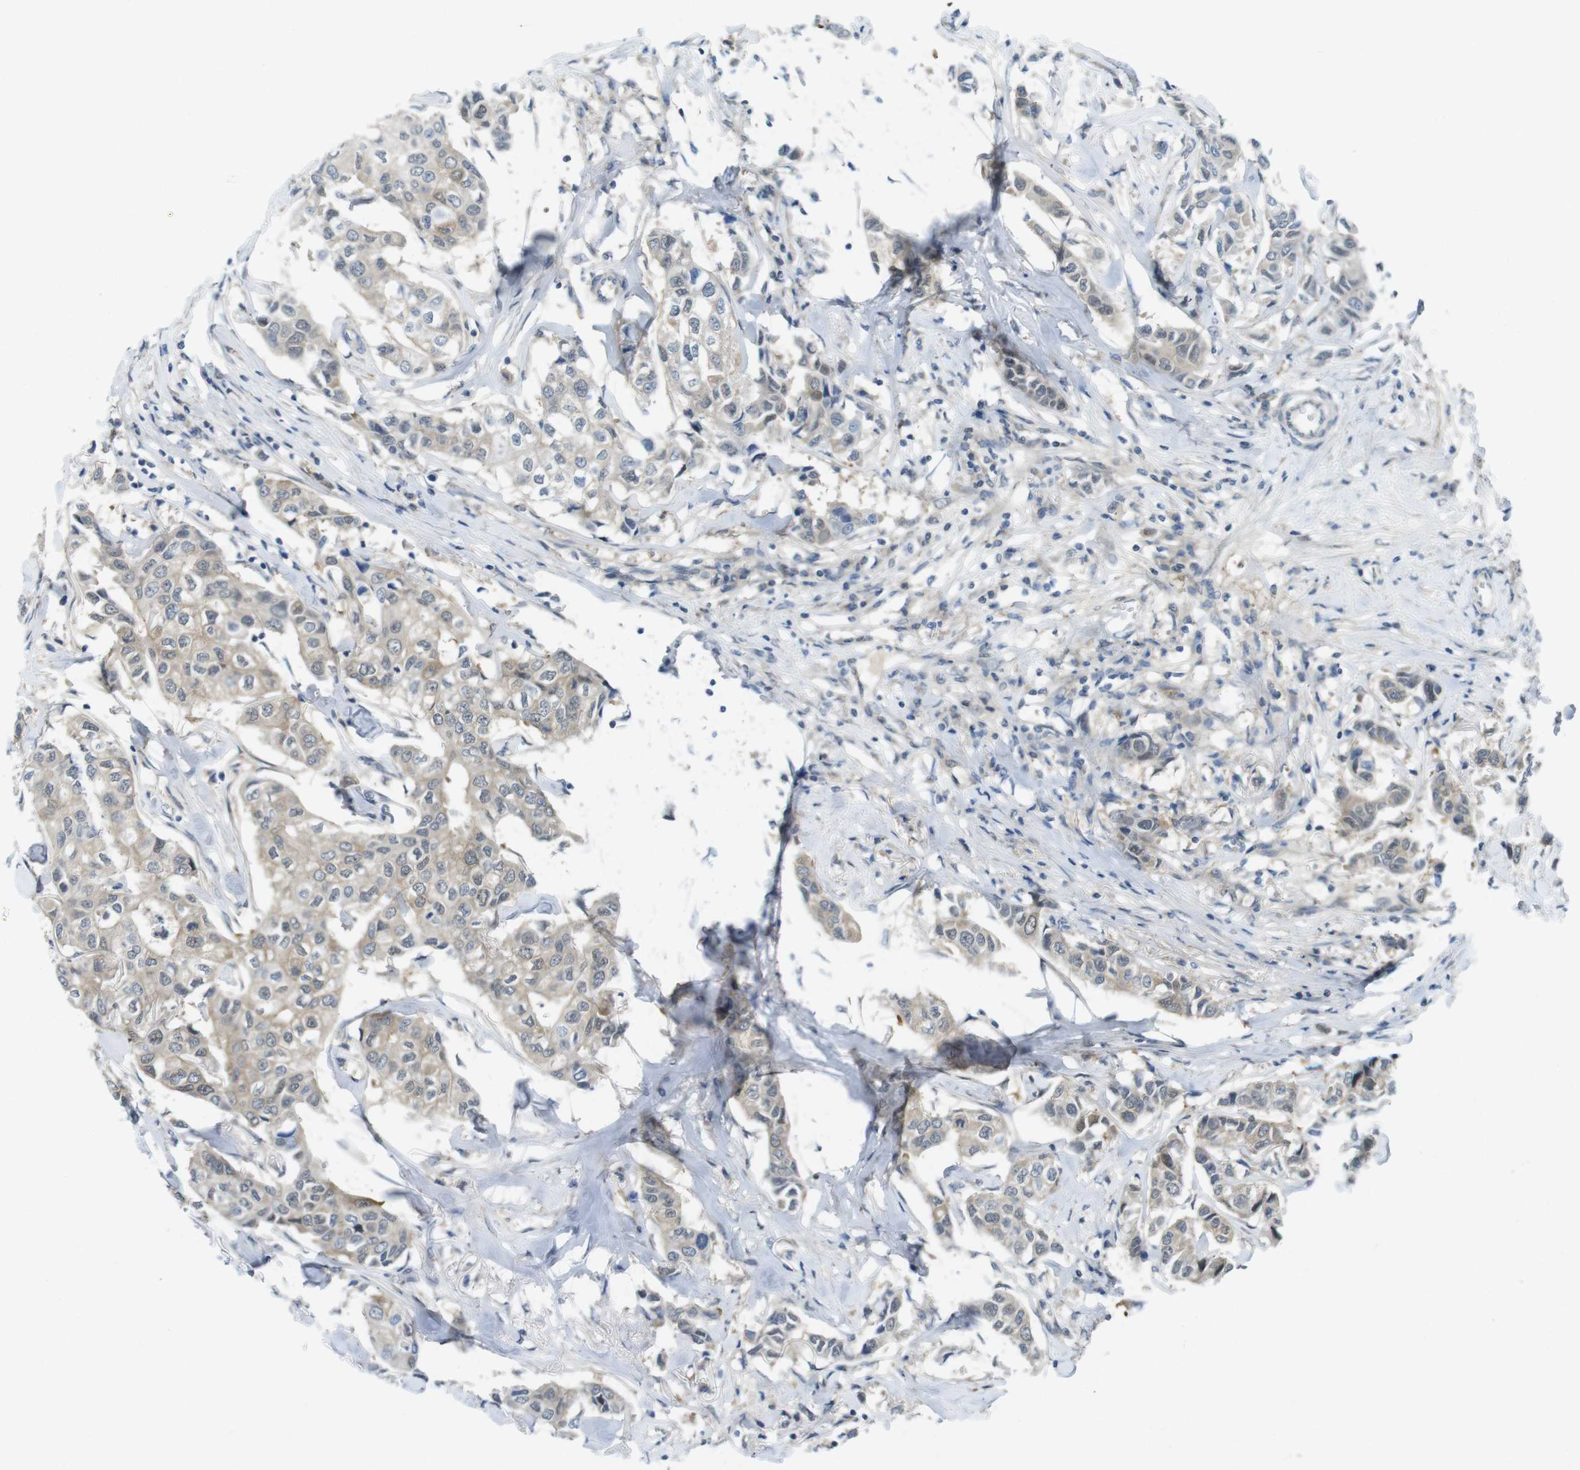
{"staining": {"intensity": "moderate", "quantity": ">75%", "location": "cytoplasmic/membranous,nuclear"}, "tissue": "breast cancer", "cell_type": "Tumor cells", "image_type": "cancer", "snomed": [{"axis": "morphology", "description": "Duct carcinoma"}, {"axis": "topography", "description": "Breast"}], "caption": "DAB (3,3'-diaminobenzidine) immunohistochemical staining of breast intraductal carcinoma displays moderate cytoplasmic/membranous and nuclear protein positivity in approximately >75% of tumor cells. (Stains: DAB in brown, nuclei in blue, Microscopy: brightfield microscopy at high magnification).", "gene": "CASP2", "patient": {"sex": "female", "age": 80}}